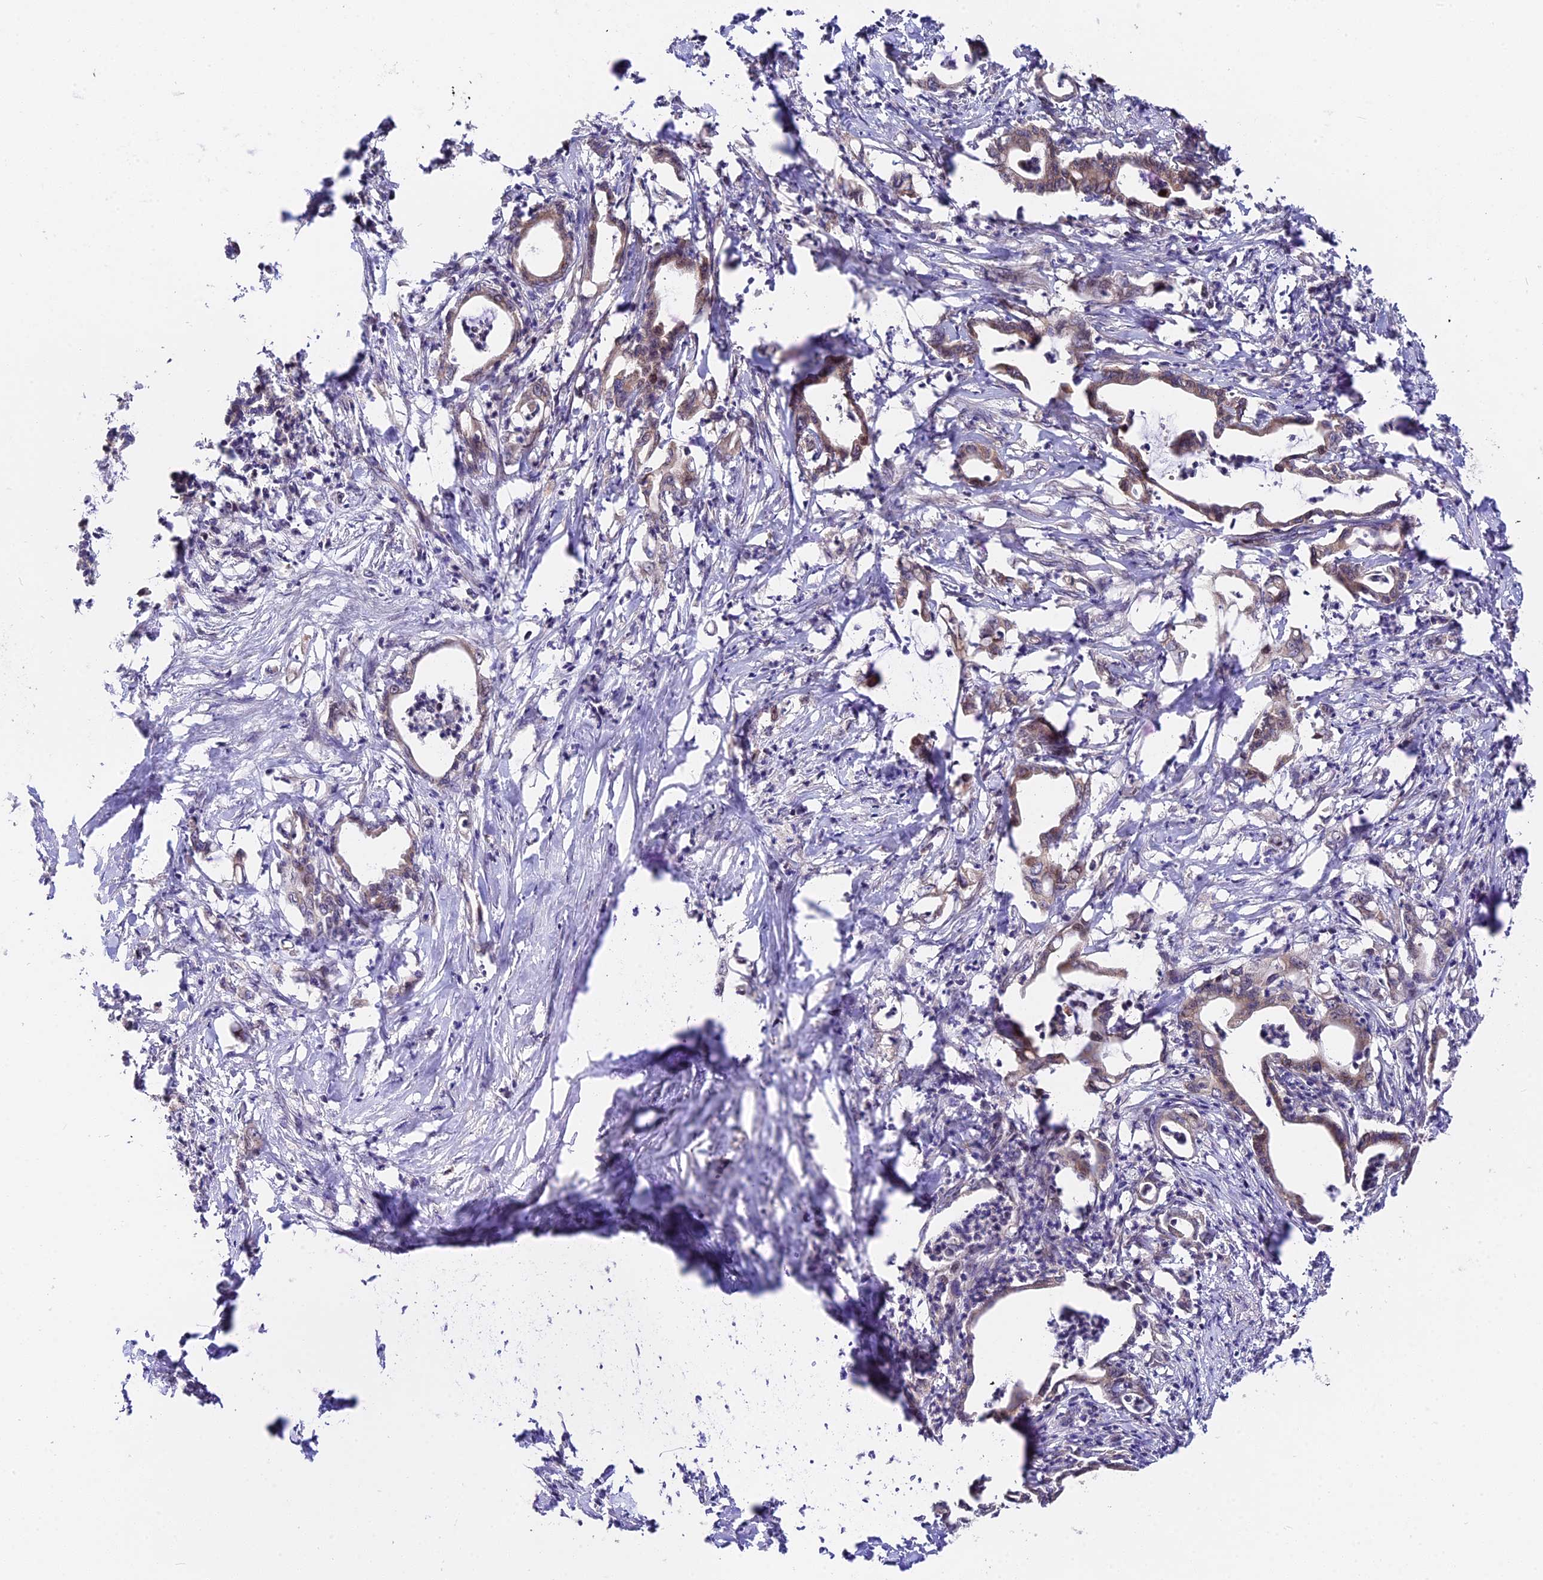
{"staining": {"intensity": "weak", "quantity": ">75%", "location": "cytoplasmic/membranous"}, "tissue": "pancreatic cancer", "cell_type": "Tumor cells", "image_type": "cancer", "snomed": [{"axis": "morphology", "description": "Adenocarcinoma, NOS"}, {"axis": "topography", "description": "Pancreas"}], "caption": "Pancreatic adenocarcinoma stained for a protein (brown) demonstrates weak cytoplasmic/membranous positive positivity in approximately >75% of tumor cells.", "gene": "TRMT1", "patient": {"sex": "female", "age": 55}}